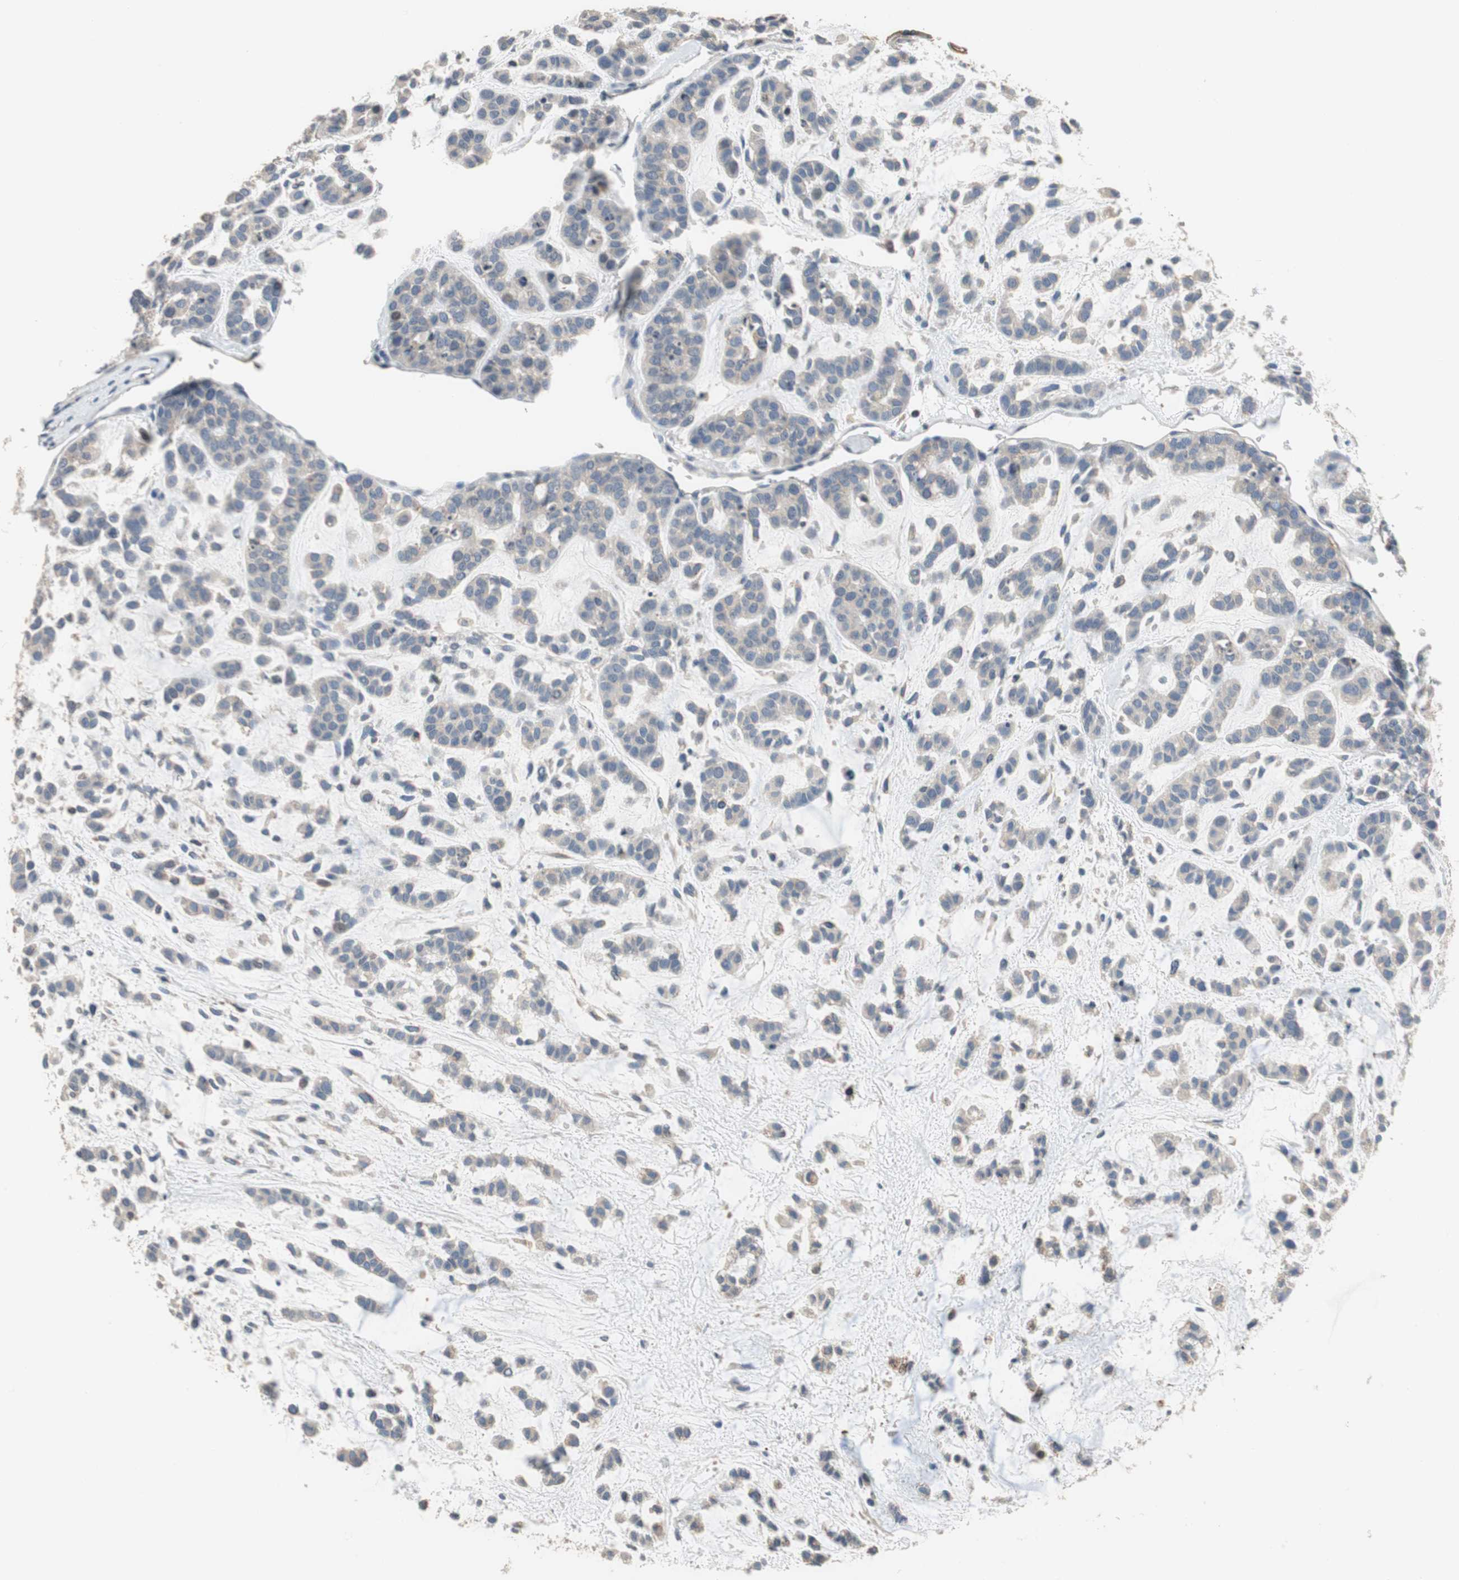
{"staining": {"intensity": "negative", "quantity": "none", "location": "none"}, "tissue": "head and neck cancer", "cell_type": "Tumor cells", "image_type": "cancer", "snomed": [{"axis": "morphology", "description": "Adenocarcinoma, NOS"}, {"axis": "morphology", "description": "Adenoma, NOS"}, {"axis": "topography", "description": "Head-Neck"}], "caption": "DAB immunohistochemical staining of human adenoma (head and neck) displays no significant positivity in tumor cells.", "gene": "ALPL", "patient": {"sex": "female", "age": 55}}